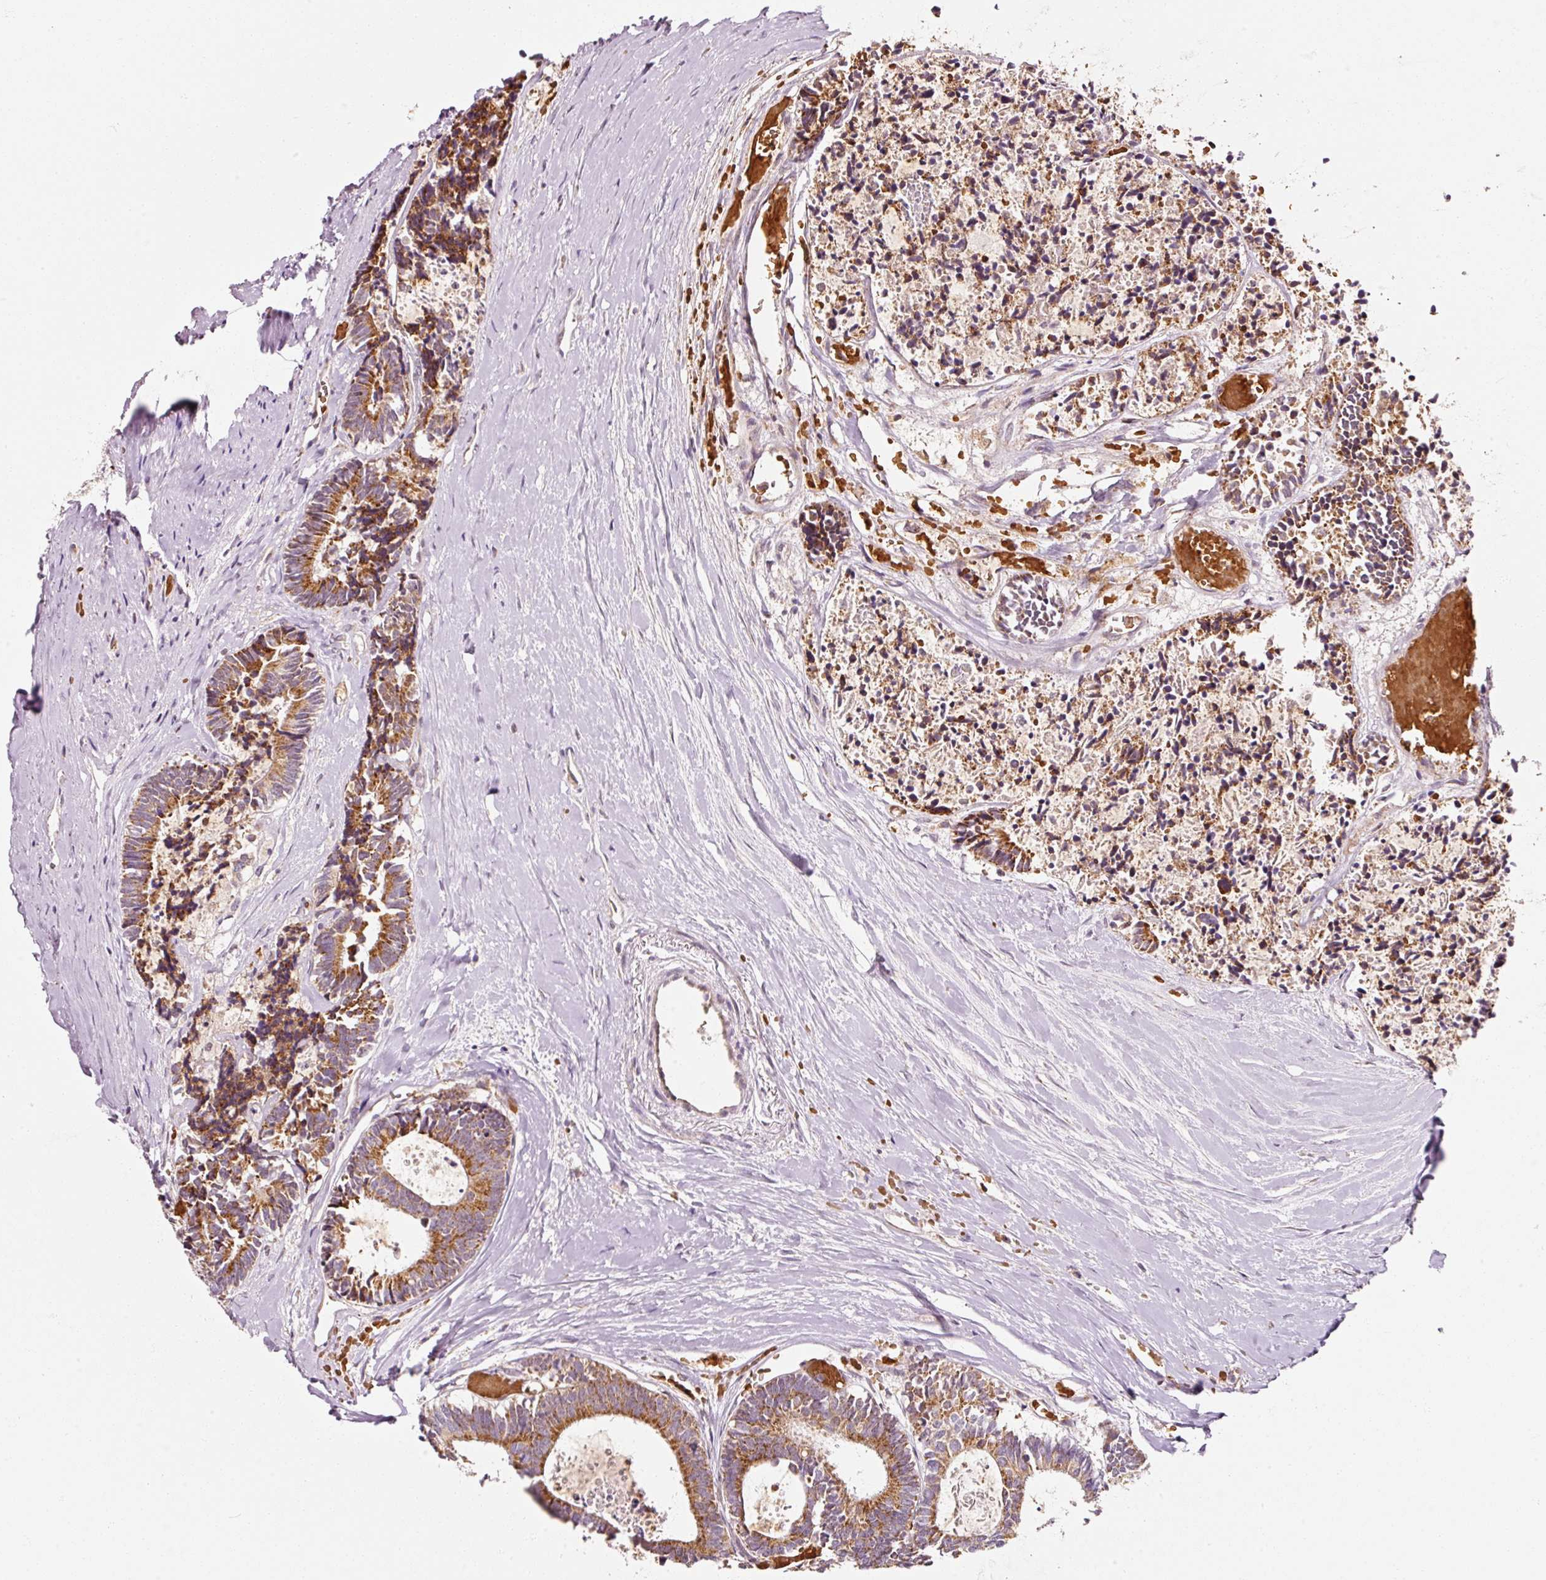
{"staining": {"intensity": "moderate", "quantity": ">75%", "location": "cytoplasmic/membranous"}, "tissue": "colorectal cancer", "cell_type": "Tumor cells", "image_type": "cancer", "snomed": [{"axis": "morphology", "description": "Adenocarcinoma, NOS"}, {"axis": "topography", "description": "Colon"}, {"axis": "topography", "description": "Rectum"}], "caption": "A medium amount of moderate cytoplasmic/membranous staining is seen in about >75% of tumor cells in adenocarcinoma (colorectal) tissue. The protein is stained brown, and the nuclei are stained in blue (DAB (3,3'-diaminobenzidine) IHC with brightfield microscopy, high magnification).", "gene": "ZNF460", "patient": {"sex": "male", "age": 57}}